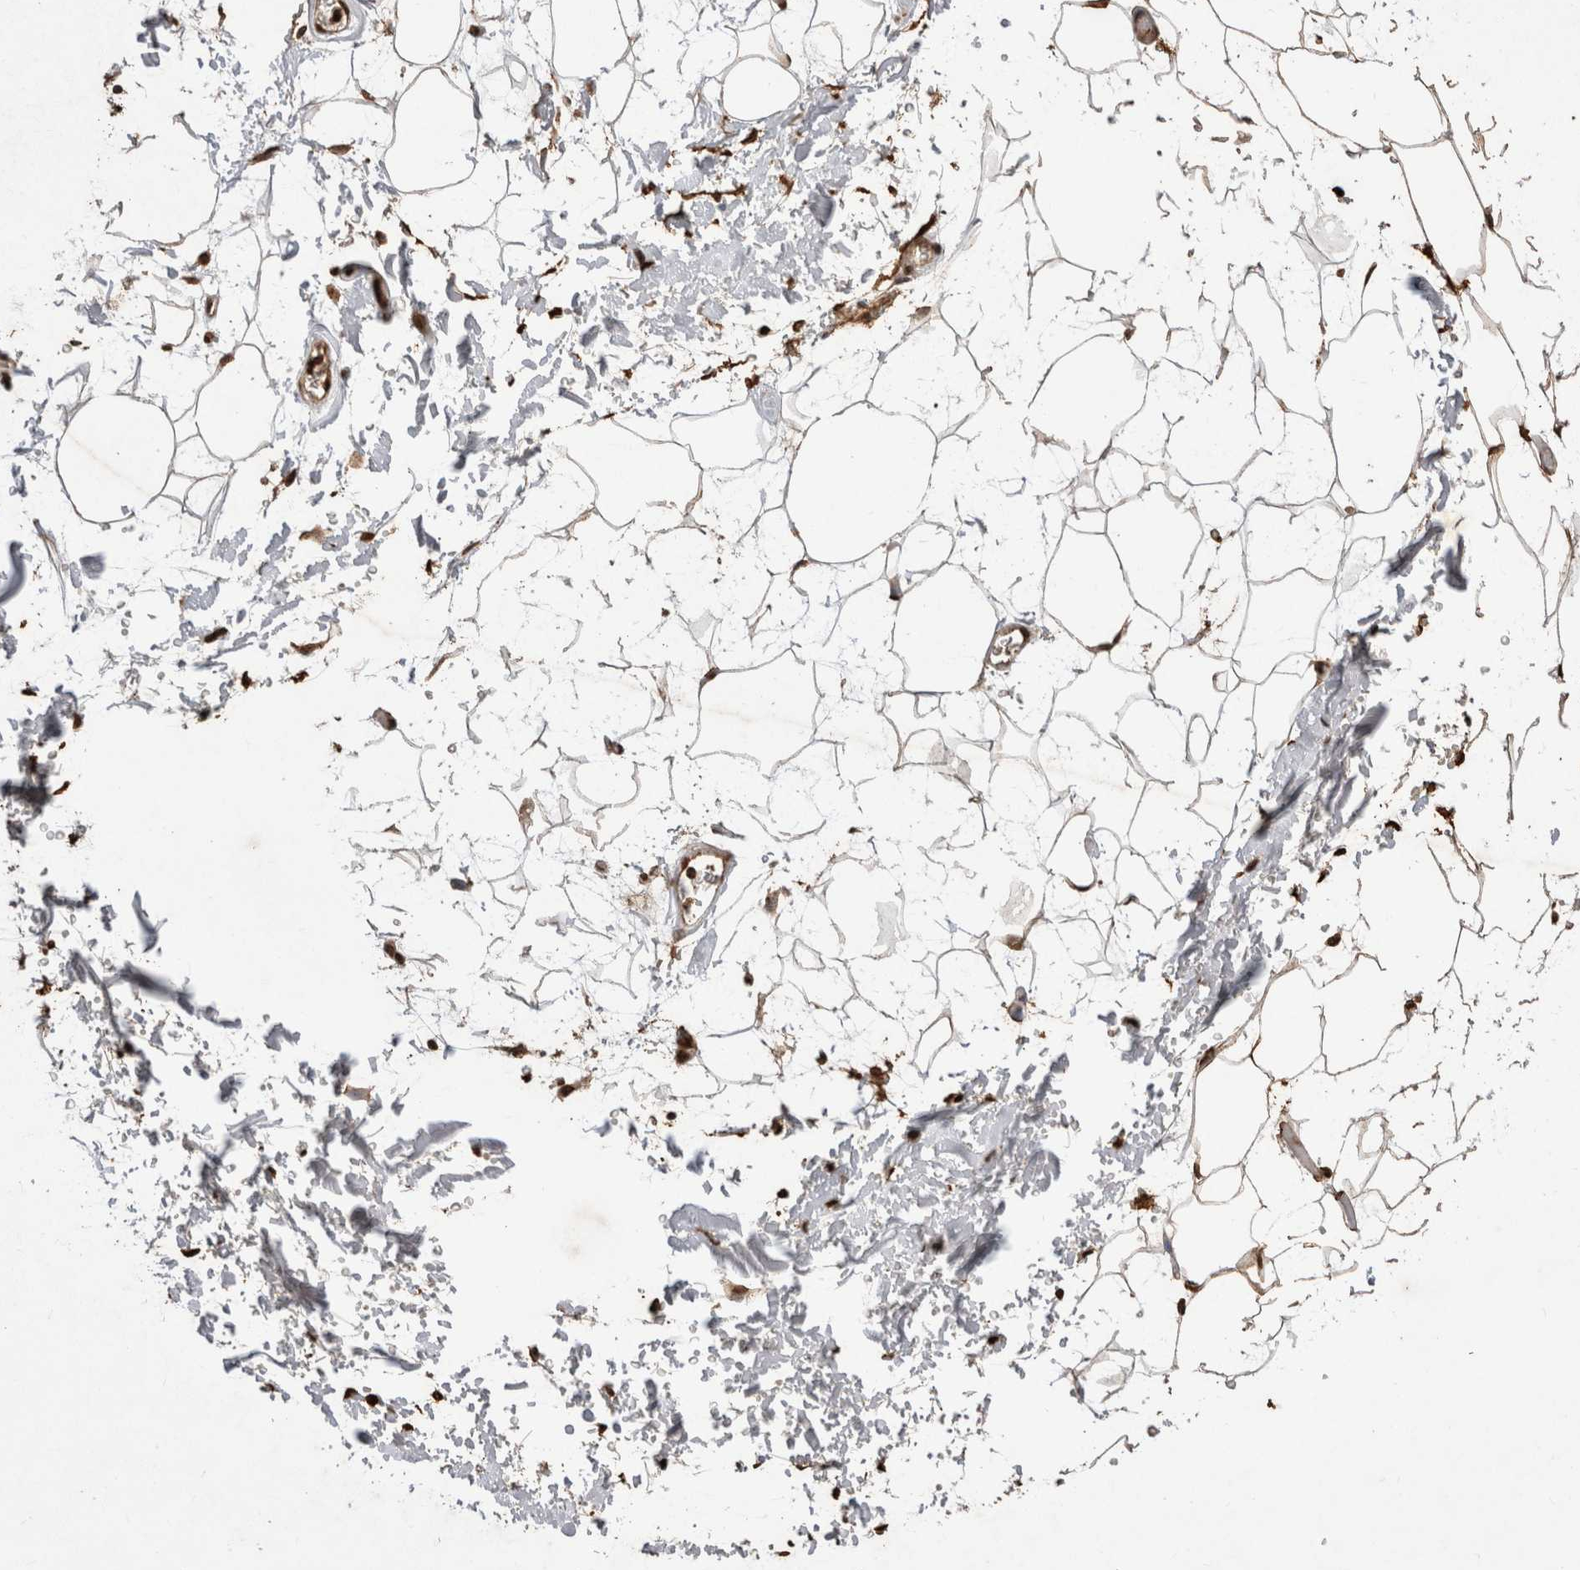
{"staining": {"intensity": "moderate", "quantity": ">75%", "location": "cytoplasmic/membranous,nuclear"}, "tissue": "adipose tissue", "cell_type": "Adipocytes", "image_type": "normal", "snomed": [{"axis": "morphology", "description": "Normal tissue, NOS"}, {"axis": "topography", "description": "Soft tissue"}], "caption": "Immunohistochemical staining of normal adipose tissue displays moderate cytoplasmic/membranous,nuclear protein positivity in about >75% of adipocytes.", "gene": "STK11", "patient": {"sex": "male", "age": 72}}